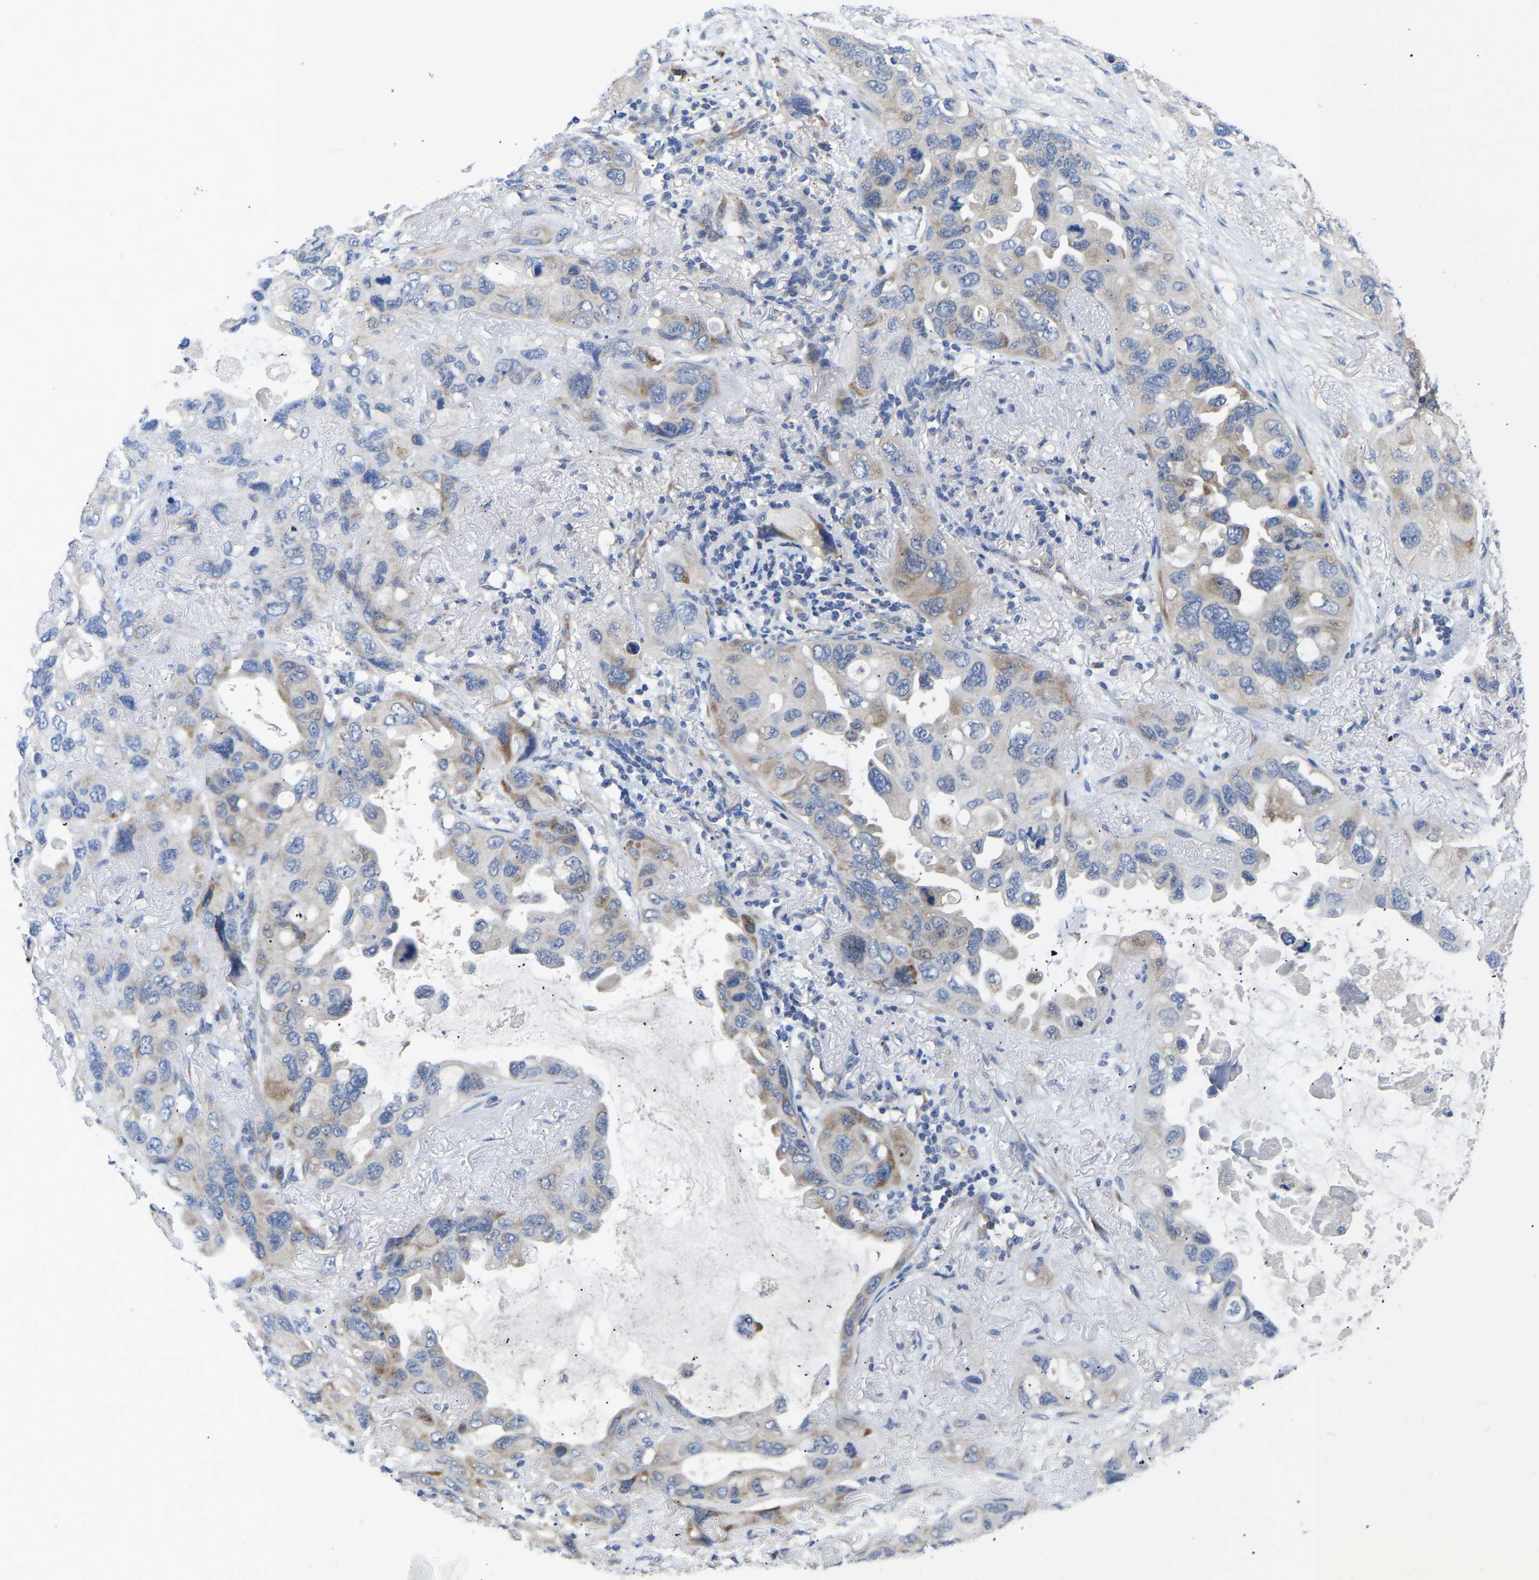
{"staining": {"intensity": "moderate", "quantity": "<25%", "location": "cytoplasmic/membranous"}, "tissue": "lung cancer", "cell_type": "Tumor cells", "image_type": "cancer", "snomed": [{"axis": "morphology", "description": "Squamous cell carcinoma, NOS"}, {"axis": "topography", "description": "Lung"}], "caption": "Lung cancer (squamous cell carcinoma) was stained to show a protein in brown. There is low levels of moderate cytoplasmic/membranous expression in approximately <25% of tumor cells. Nuclei are stained in blue.", "gene": "ABCA10", "patient": {"sex": "female", "age": 73}}